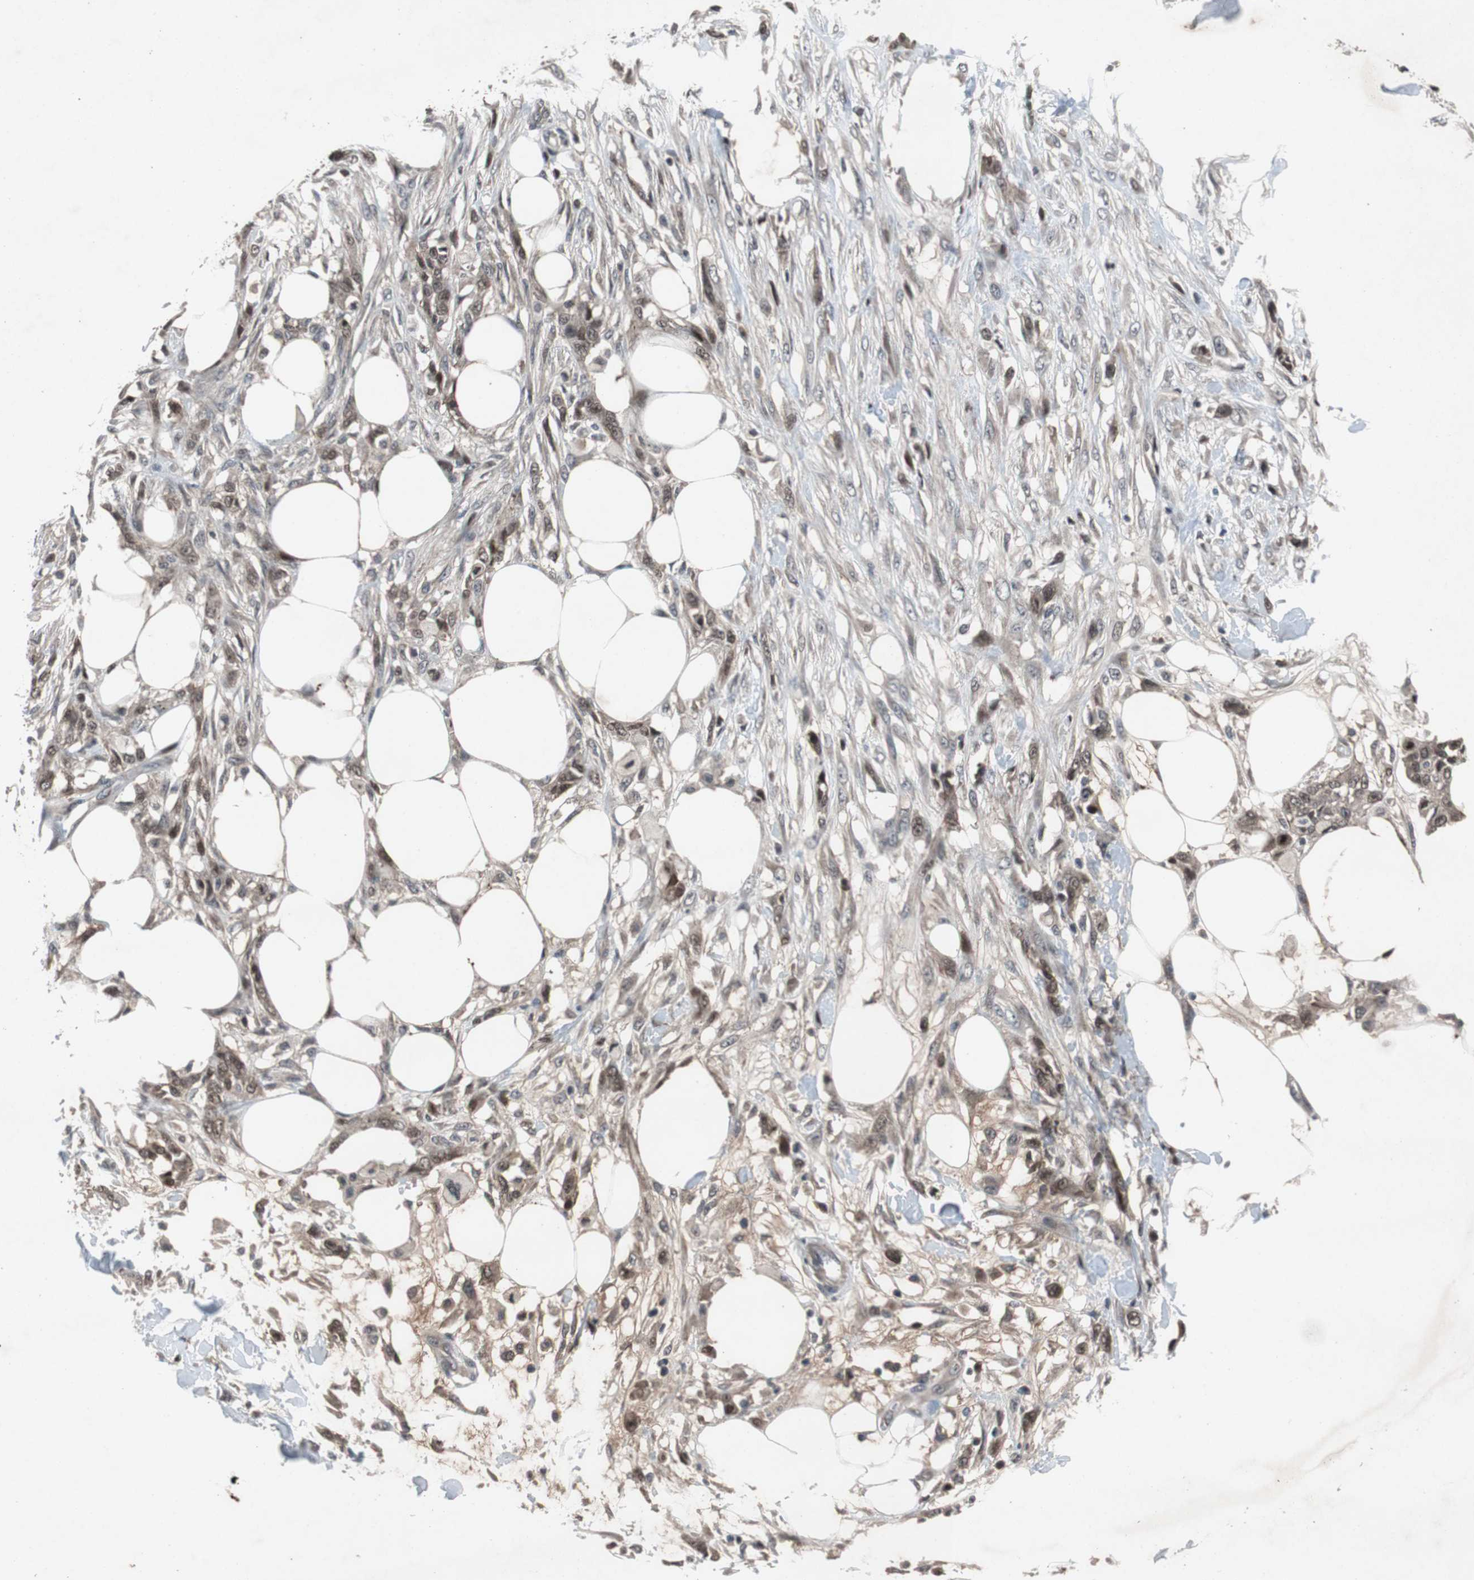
{"staining": {"intensity": "weak", "quantity": "25%-75%", "location": "nuclear"}, "tissue": "skin cancer", "cell_type": "Tumor cells", "image_type": "cancer", "snomed": [{"axis": "morphology", "description": "Squamous cell carcinoma, NOS"}, {"axis": "topography", "description": "Skin"}], "caption": "High-power microscopy captured an immunohistochemistry photomicrograph of skin cancer (squamous cell carcinoma), revealing weak nuclear positivity in about 25%-75% of tumor cells.", "gene": "TP63", "patient": {"sex": "female", "age": 59}}